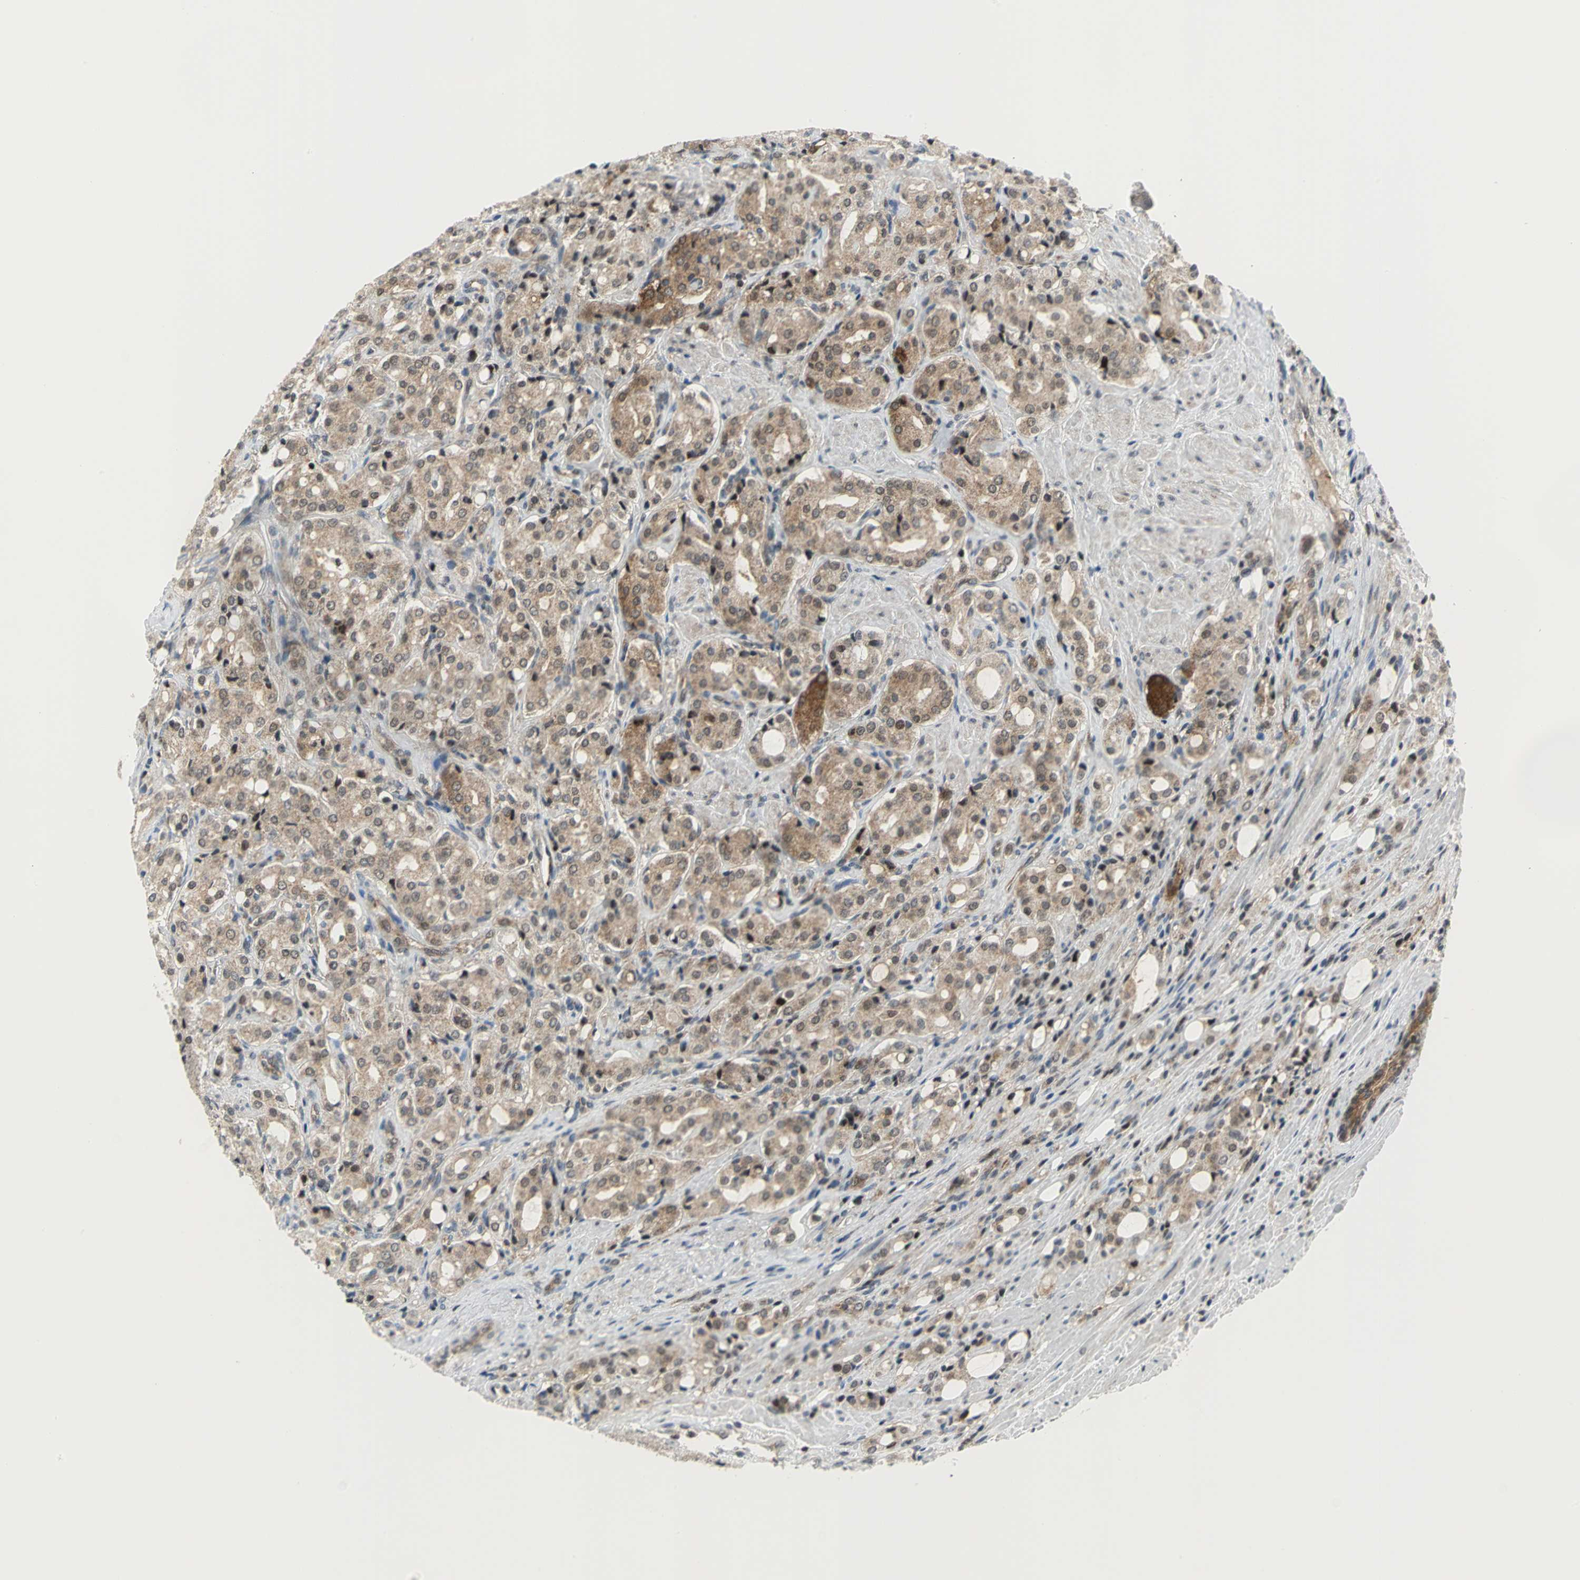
{"staining": {"intensity": "moderate", "quantity": ">75%", "location": "cytoplasmic/membranous"}, "tissue": "prostate cancer", "cell_type": "Tumor cells", "image_type": "cancer", "snomed": [{"axis": "morphology", "description": "Adenocarcinoma, High grade"}, {"axis": "topography", "description": "Prostate"}], "caption": "Human prostate cancer (adenocarcinoma (high-grade)) stained for a protein (brown) reveals moderate cytoplasmic/membranous positive staining in about >75% of tumor cells.", "gene": "PSMA4", "patient": {"sex": "male", "age": 72}}